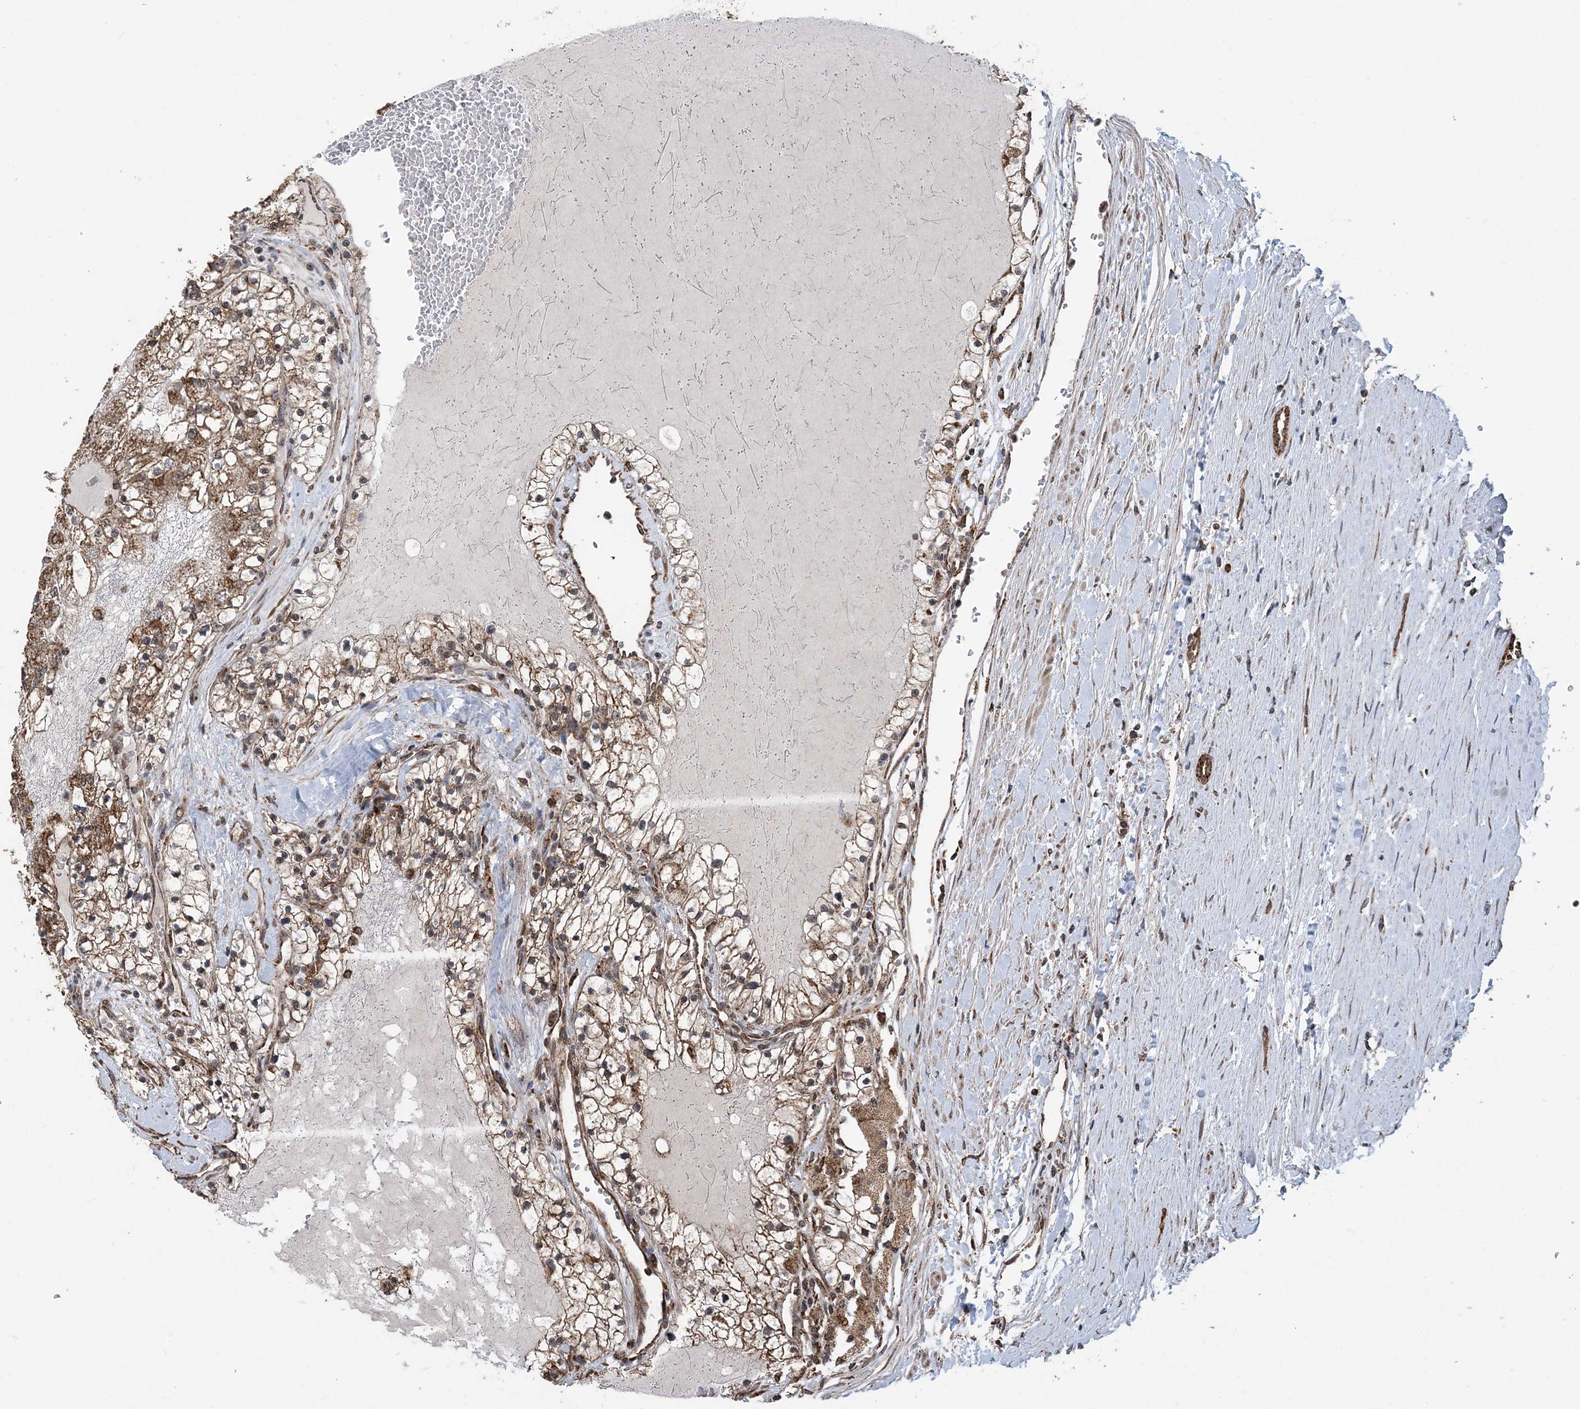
{"staining": {"intensity": "moderate", "quantity": ">75%", "location": "cytoplasmic/membranous"}, "tissue": "renal cancer", "cell_type": "Tumor cells", "image_type": "cancer", "snomed": [{"axis": "morphology", "description": "Normal tissue, NOS"}, {"axis": "morphology", "description": "Adenocarcinoma, NOS"}, {"axis": "topography", "description": "Kidney"}], "caption": "A histopathology image of human adenocarcinoma (renal) stained for a protein demonstrates moderate cytoplasmic/membranous brown staining in tumor cells. The protein of interest is stained brown, and the nuclei are stained in blue (DAB IHC with brightfield microscopy, high magnification).", "gene": "PCBP1", "patient": {"sex": "male", "age": 68}}